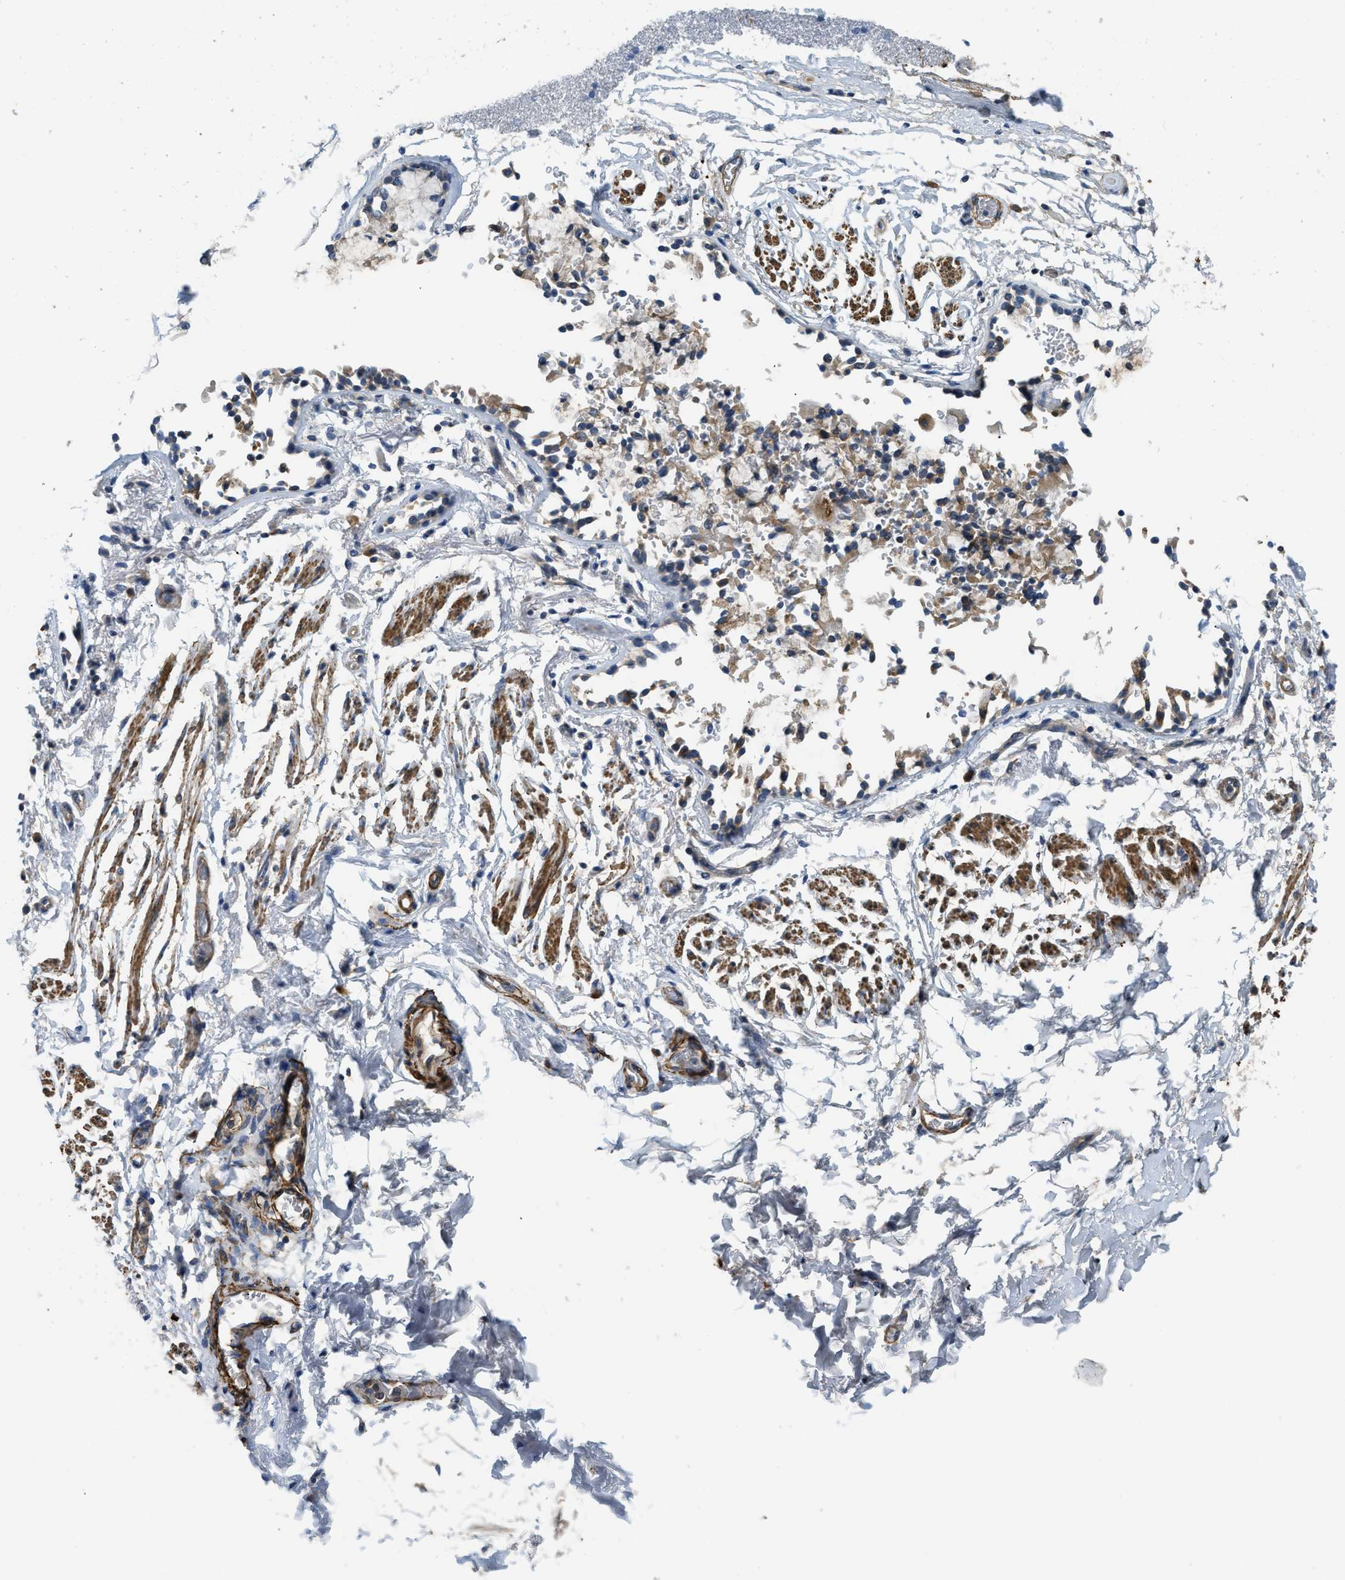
{"staining": {"intensity": "negative", "quantity": "none", "location": "none"}, "tissue": "adipose tissue", "cell_type": "Adipocytes", "image_type": "normal", "snomed": [{"axis": "morphology", "description": "Normal tissue, NOS"}, {"axis": "topography", "description": "Cartilage tissue"}, {"axis": "topography", "description": "Lung"}], "caption": "Adipose tissue stained for a protein using immunohistochemistry (IHC) demonstrates no staining adipocytes.", "gene": "BMPR1A", "patient": {"sex": "female", "age": 77}}